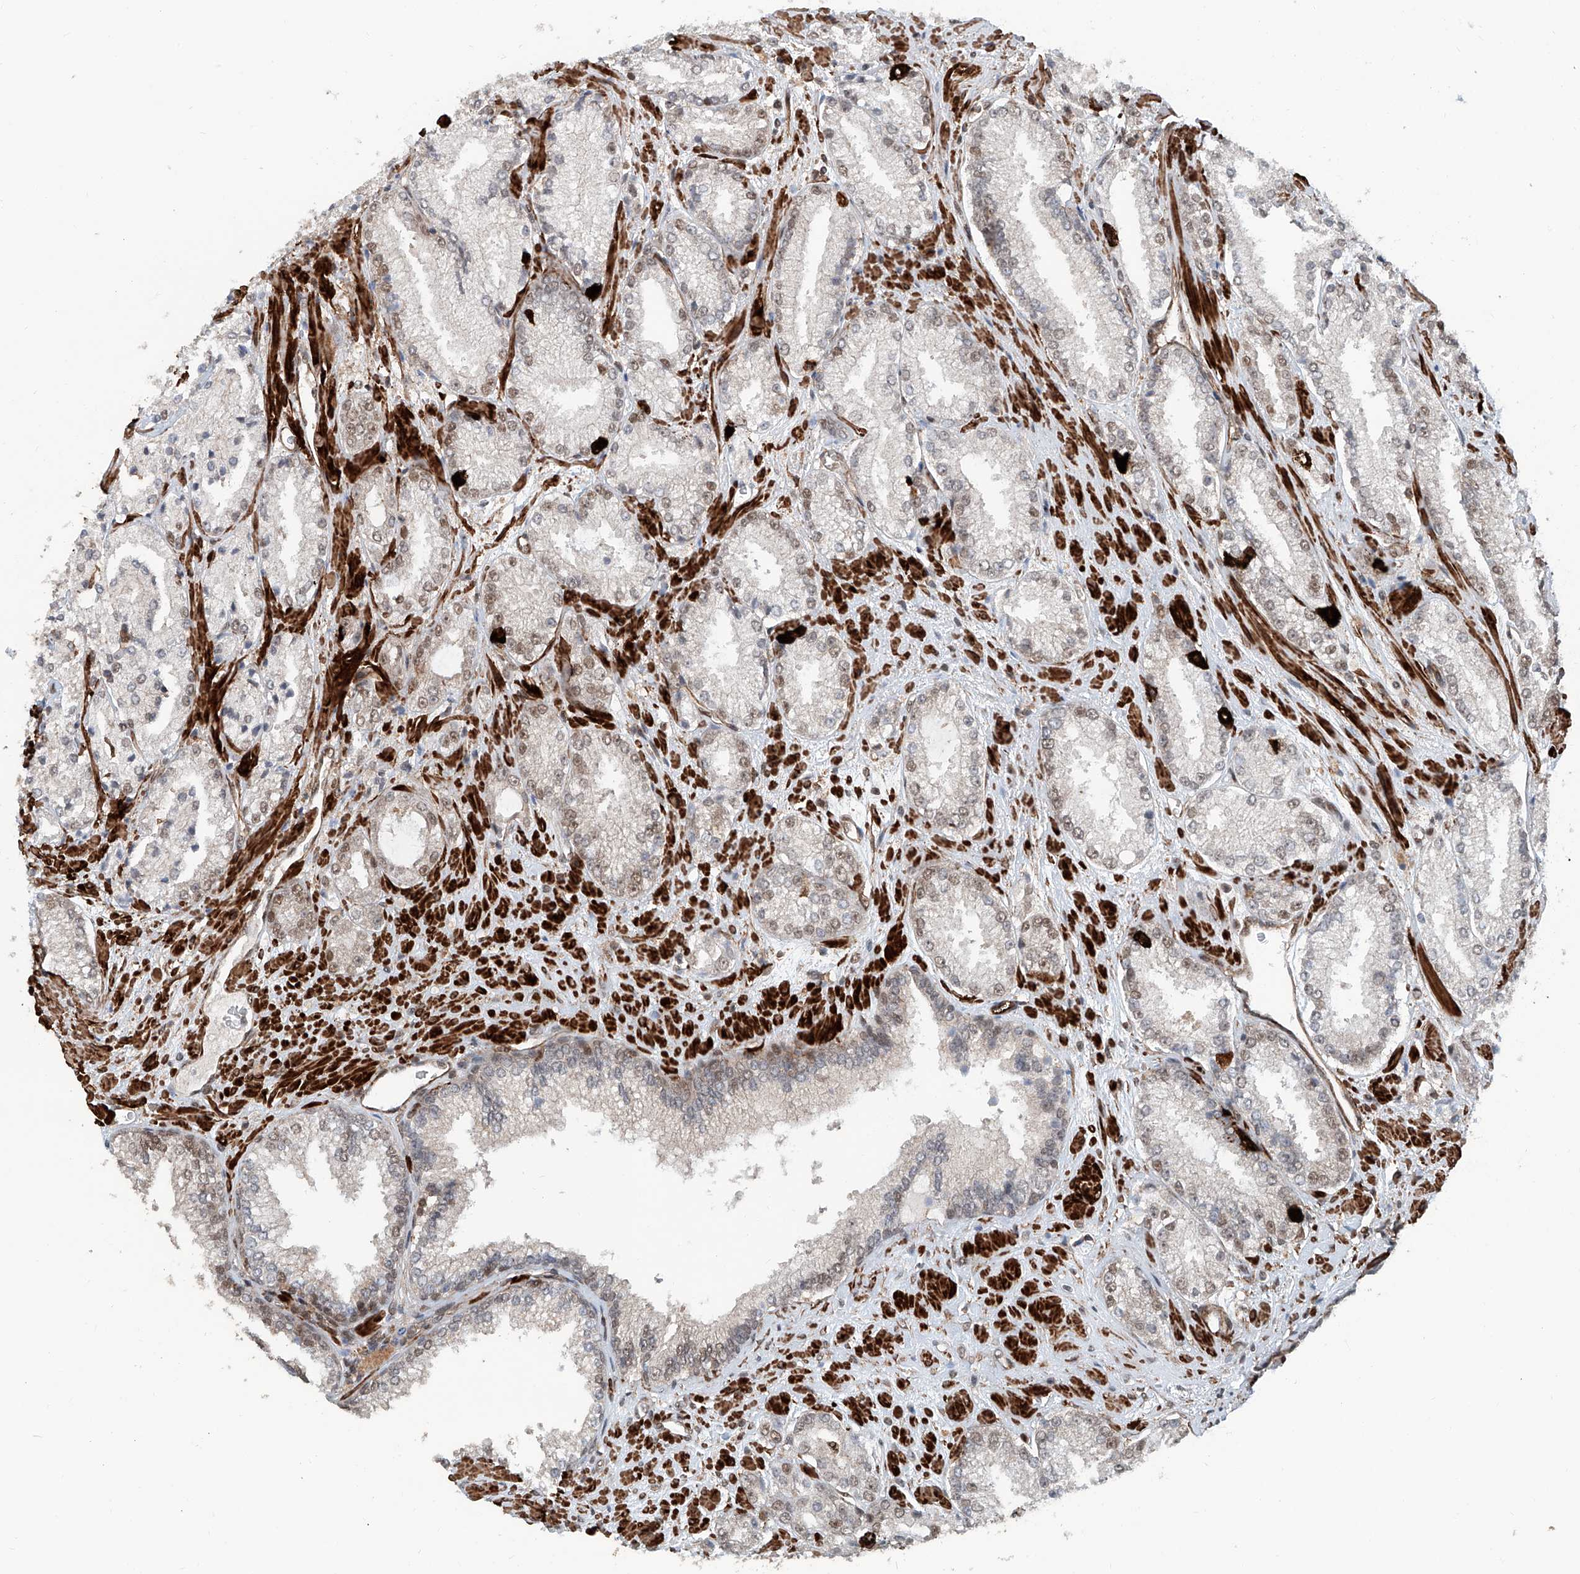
{"staining": {"intensity": "weak", "quantity": "25%-75%", "location": "nuclear"}, "tissue": "prostate cancer", "cell_type": "Tumor cells", "image_type": "cancer", "snomed": [{"axis": "morphology", "description": "Adenocarcinoma, High grade"}, {"axis": "topography", "description": "Prostate"}], "caption": "Immunohistochemistry (IHC) of human prostate cancer demonstrates low levels of weak nuclear staining in approximately 25%-75% of tumor cells. The protein of interest is stained brown, and the nuclei are stained in blue (DAB (3,3'-diaminobenzidine) IHC with brightfield microscopy, high magnification).", "gene": "SDE2", "patient": {"sex": "male", "age": 73}}